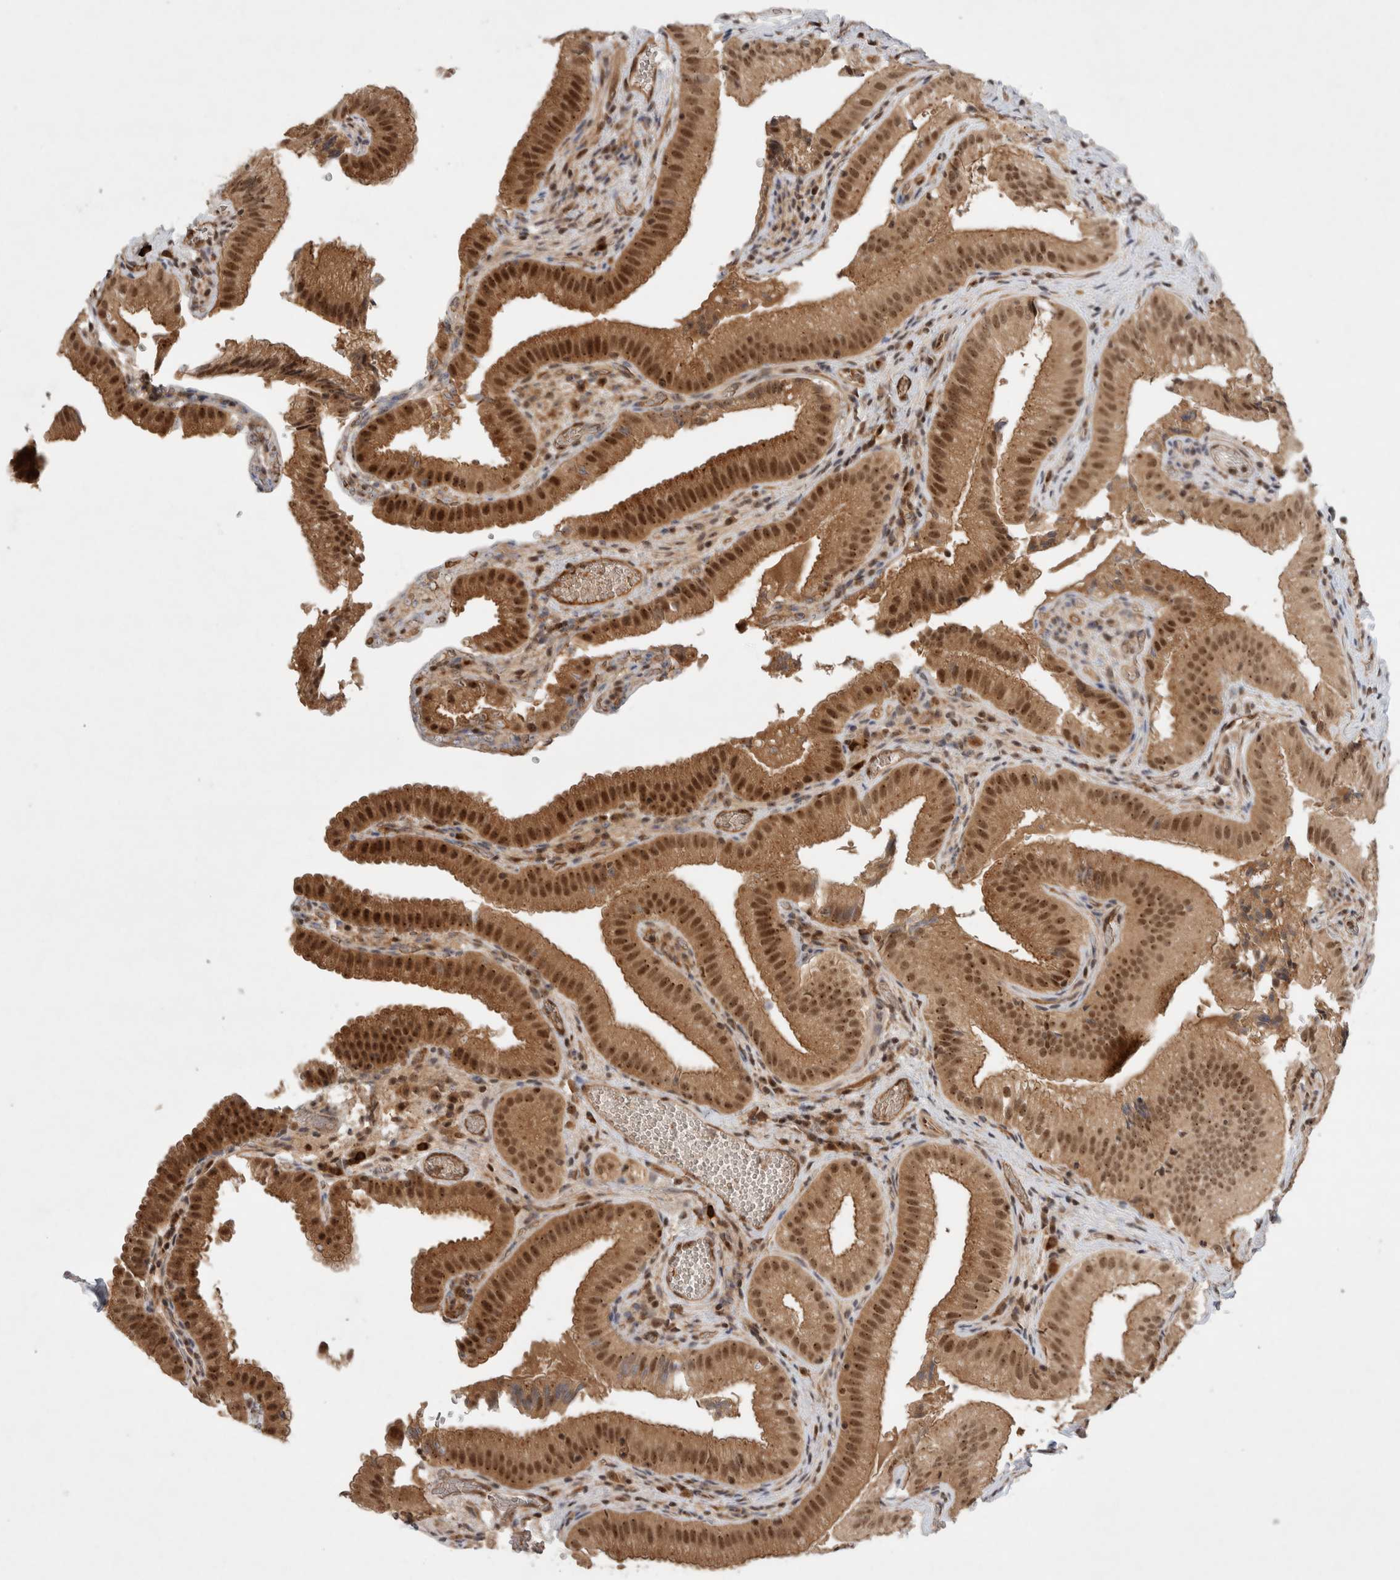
{"staining": {"intensity": "moderate", "quantity": ">75%", "location": "cytoplasmic/membranous,nuclear"}, "tissue": "gallbladder", "cell_type": "Glandular cells", "image_type": "normal", "snomed": [{"axis": "morphology", "description": "Normal tissue, NOS"}, {"axis": "topography", "description": "Gallbladder"}], "caption": "Brown immunohistochemical staining in normal gallbladder displays moderate cytoplasmic/membranous,nuclear positivity in about >75% of glandular cells.", "gene": "MPHOSPH6", "patient": {"sex": "female", "age": 30}}